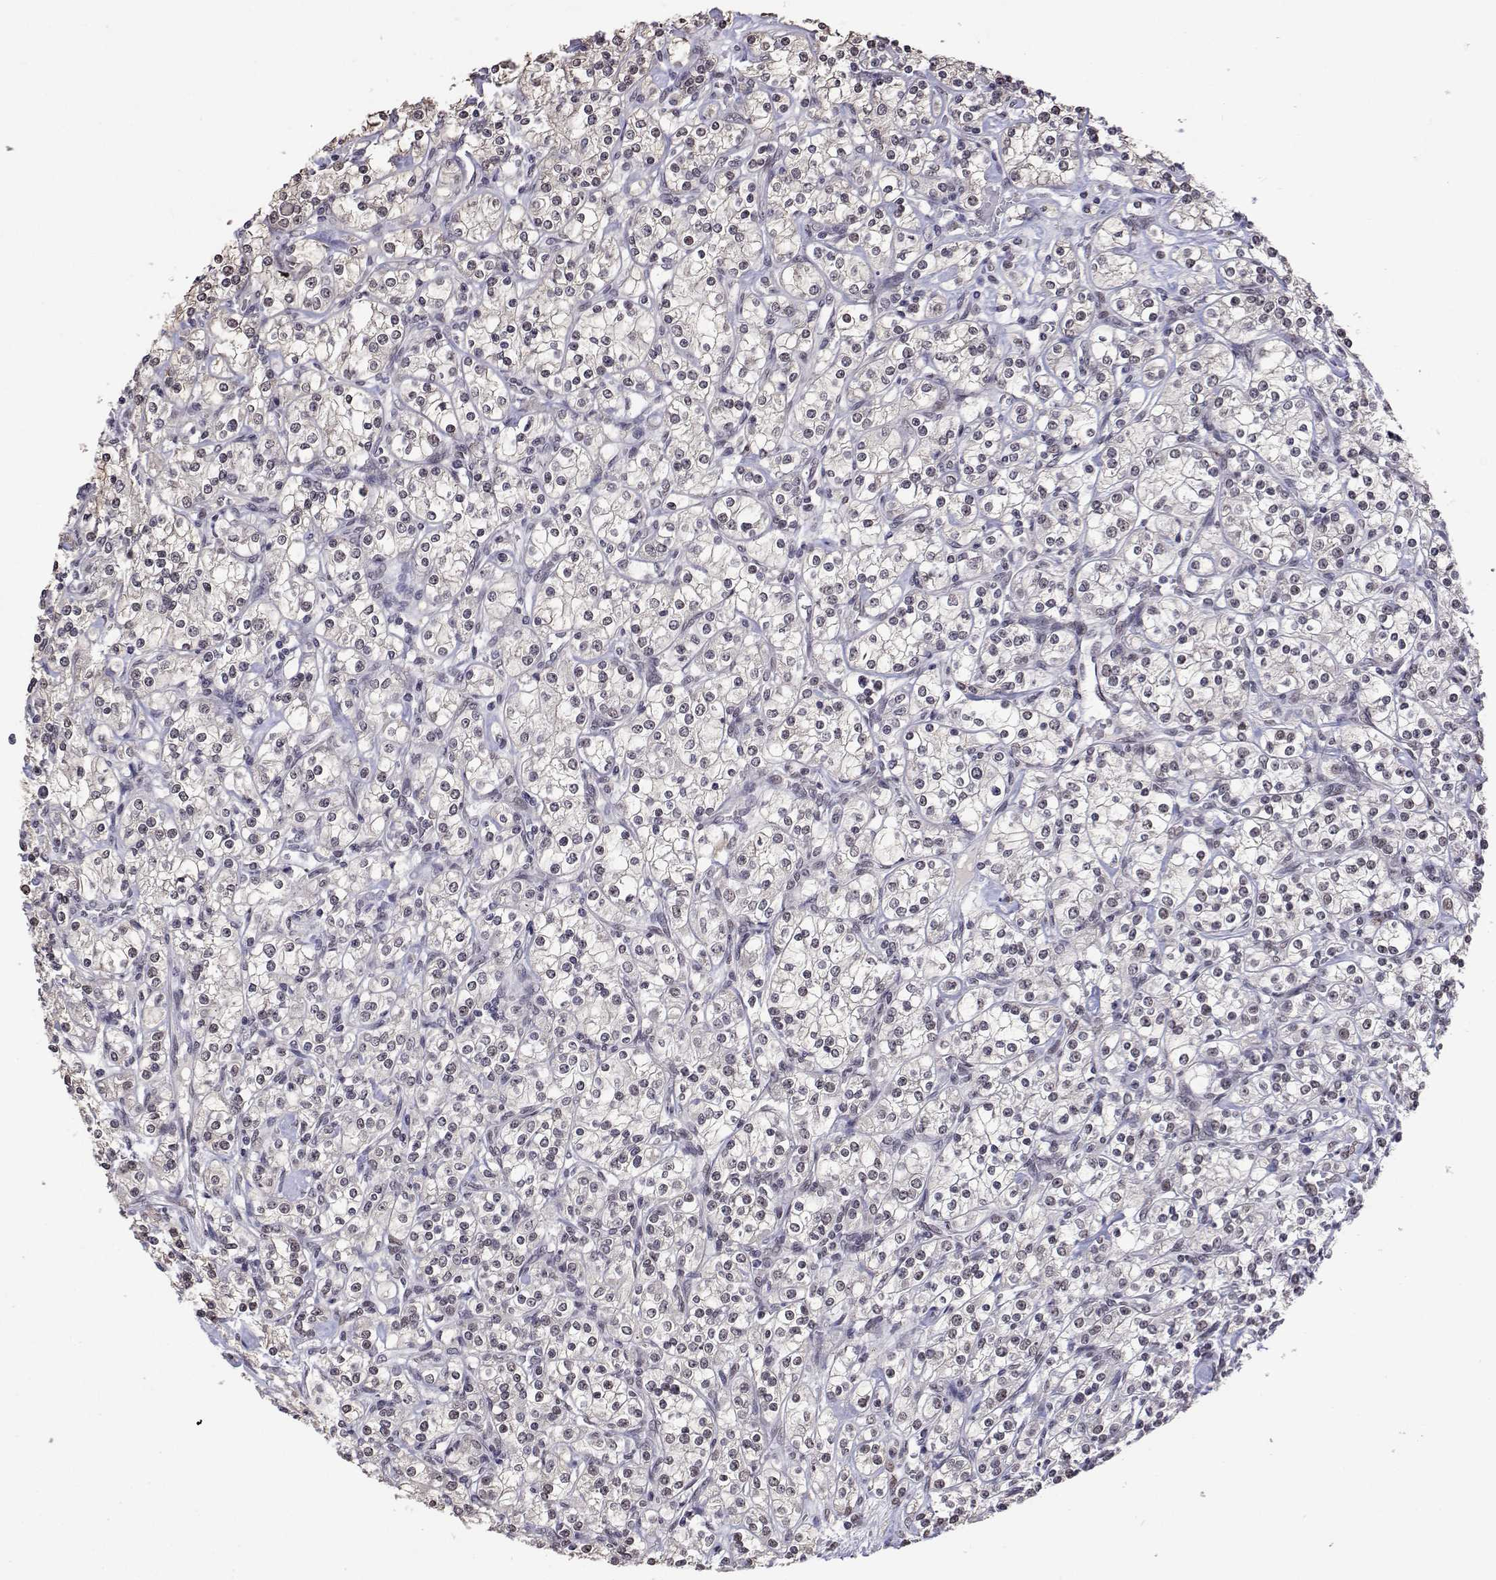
{"staining": {"intensity": "weak", "quantity": "<25%", "location": "nuclear"}, "tissue": "renal cancer", "cell_type": "Tumor cells", "image_type": "cancer", "snomed": [{"axis": "morphology", "description": "Adenocarcinoma, NOS"}, {"axis": "topography", "description": "Kidney"}], "caption": "DAB immunohistochemical staining of renal cancer (adenocarcinoma) exhibits no significant expression in tumor cells.", "gene": "HNRNPA0", "patient": {"sex": "male", "age": 77}}